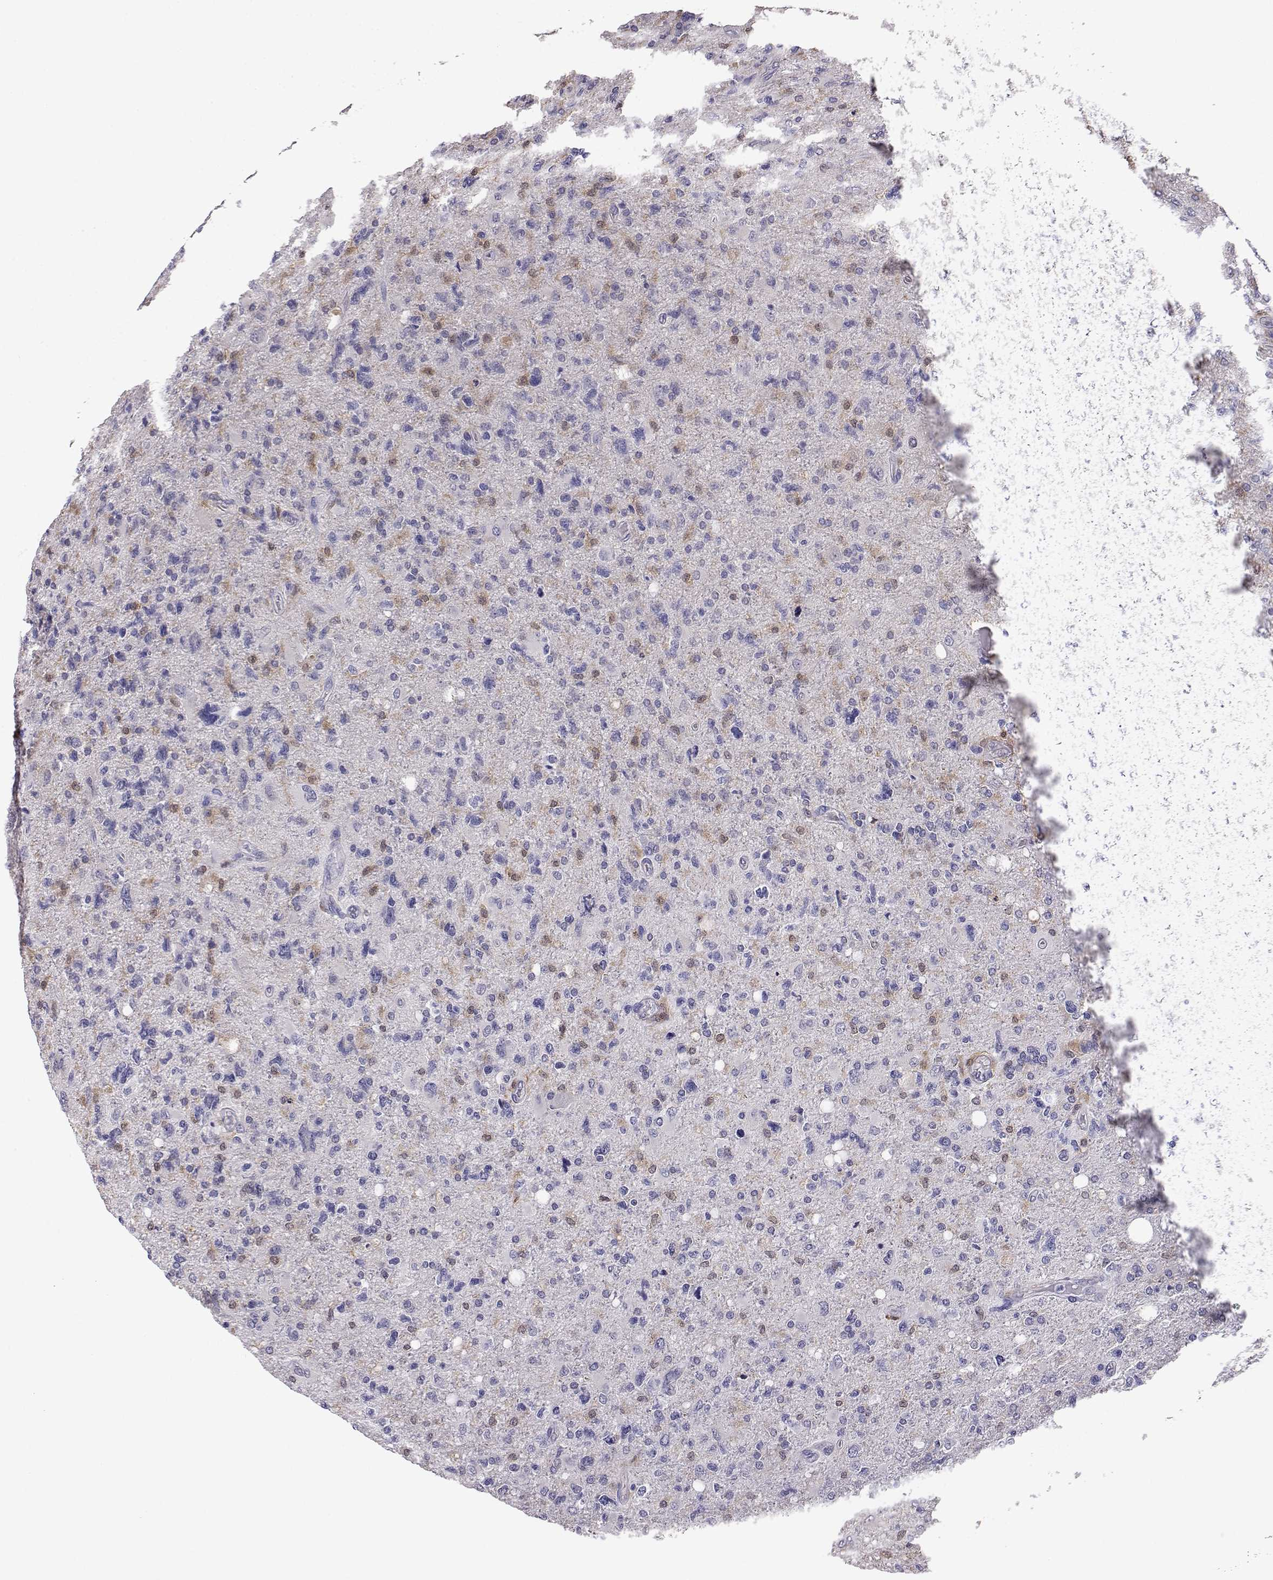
{"staining": {"intensity": "weak", "quantity": "<25%", "location": "cytoplasmic/membranous"}, "tissue": "glioma", "cell_type": "Tumor cells", "image_type": "cancer", "snomed": [{"axis": "morphology", "description": "Glioma, malignant, High grade"}, {"axis": "topography", "description": "Cerebral cortex"}], "caption": "Immunohistochemistry photomicrograph of high-grade glioma (malignant) stained for a protein (brown), which exhibits no positivity in tumor cells.", "gene": "AKR1B1", "patient": {"sex": "male", "age": 70}}